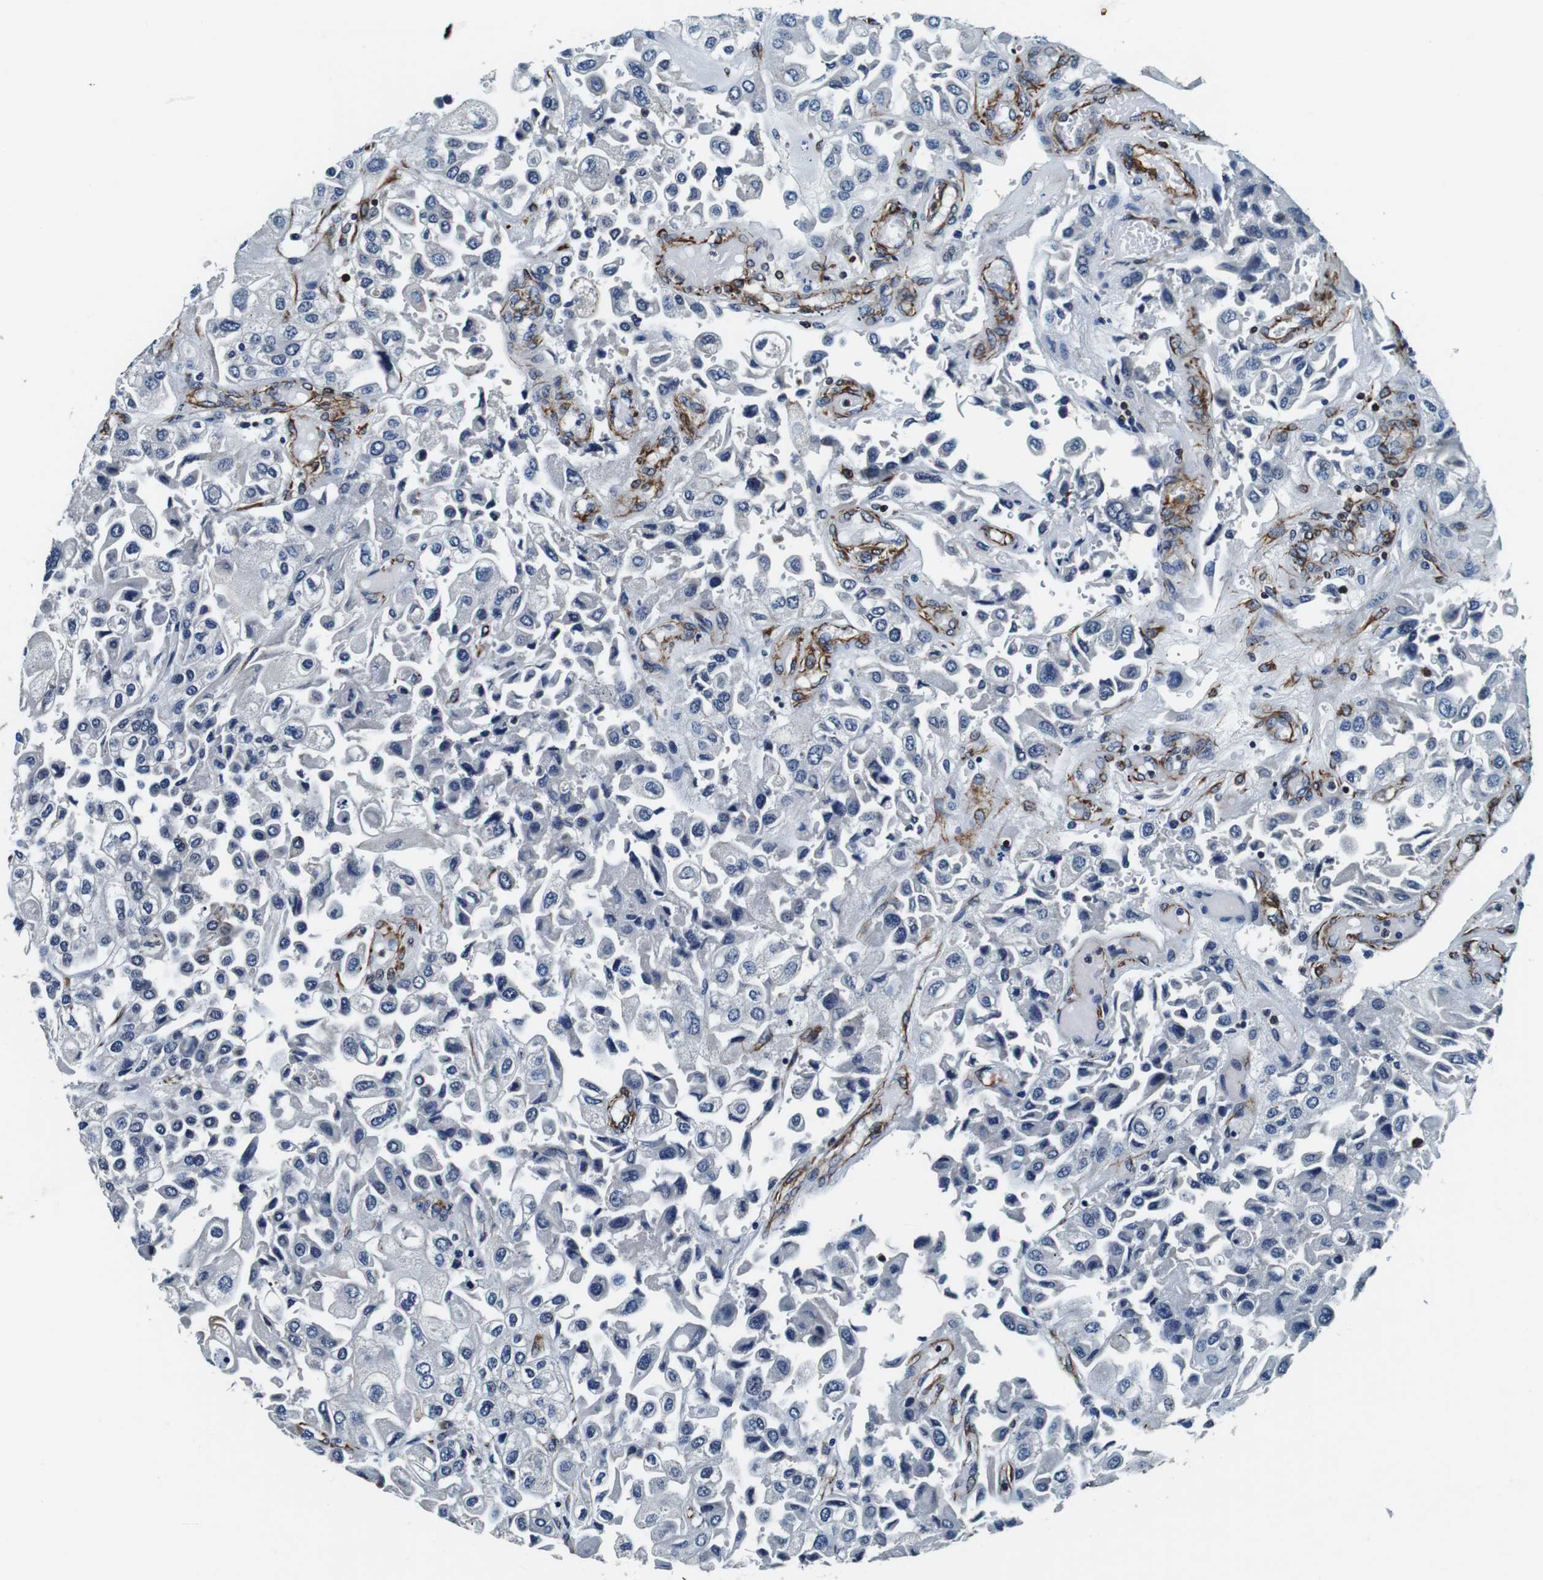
{"staining": {"intensity": "negative", "quantity": "none", "location": "none"}, "tissue": "urothelial cancer", "cell_type": "Tumor cells", "image_type": "cancer", "snomed": [{"axis": "morphology", "description": "Urothelial carcinoma, High grade"}, {"axis": "topography", "description": "Urinary bladder"}], "caption": "The photomicrograph exhibits no significant staining in tumor cells of urothelial cancer.", "gene": "GJE1", "patient": {"sex": "female", "age": 64}}